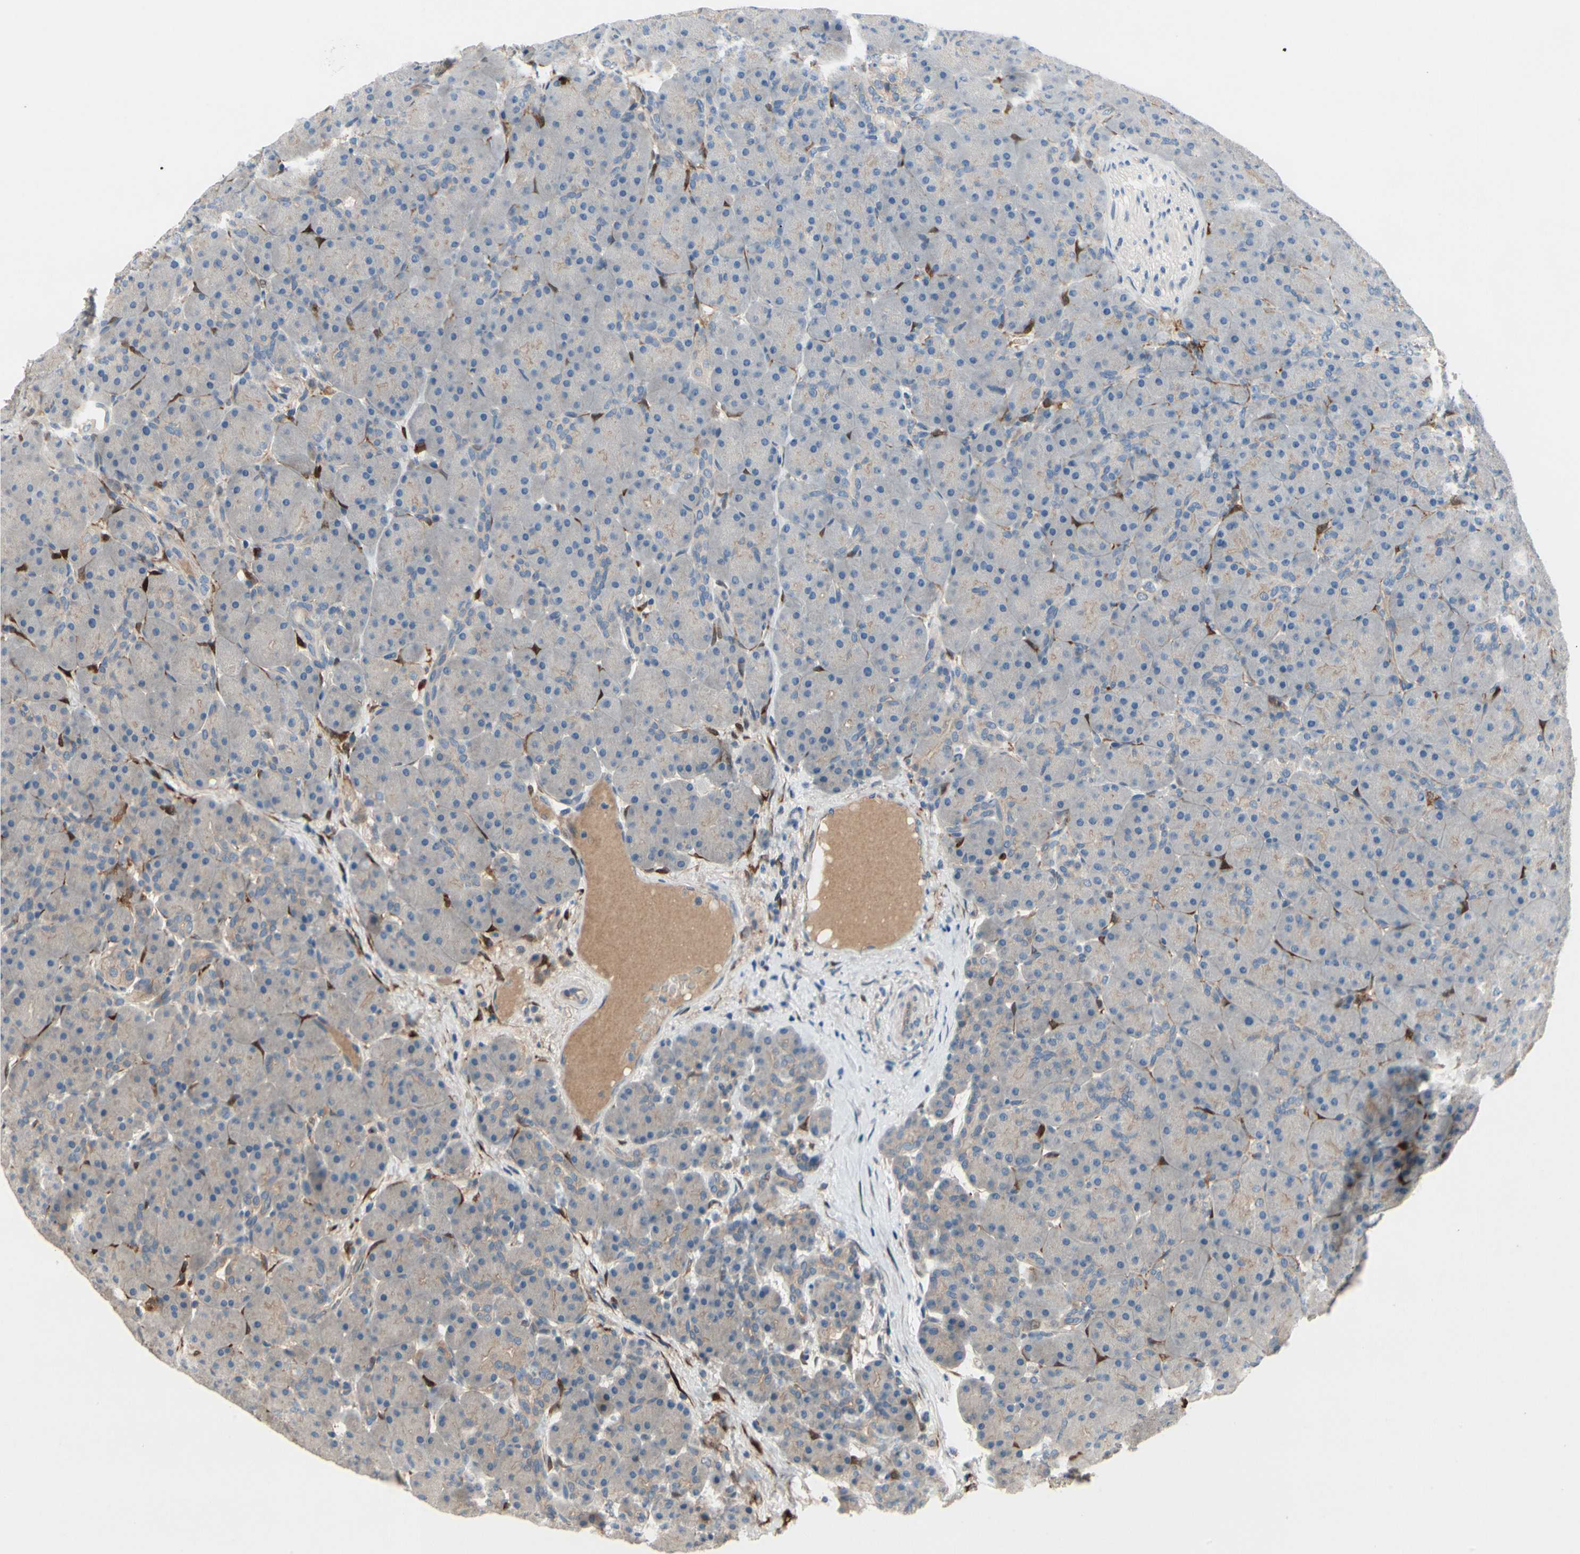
{"staining": {"intensity": "negative", "quantity": "none", "location": "none"}, "tissue": "pancreas", "cell_type": "Exocrine glandular cells", "image_type": "normal", "snomed": [{"axis": "morphology", "description": "Normal tissue, NOS"}, {"axis": "topography", "description": "Pancreas"}], "caption": "This histopathology image is of benign pancreas stained with immunohistochemistry (IHC) to label a protein in brown with the nuclei are counter-stained blue. There is no staining in exocrine glandular cells.", "gene": "ICAM5", "patient": {"sex": "male", "age": 66}}